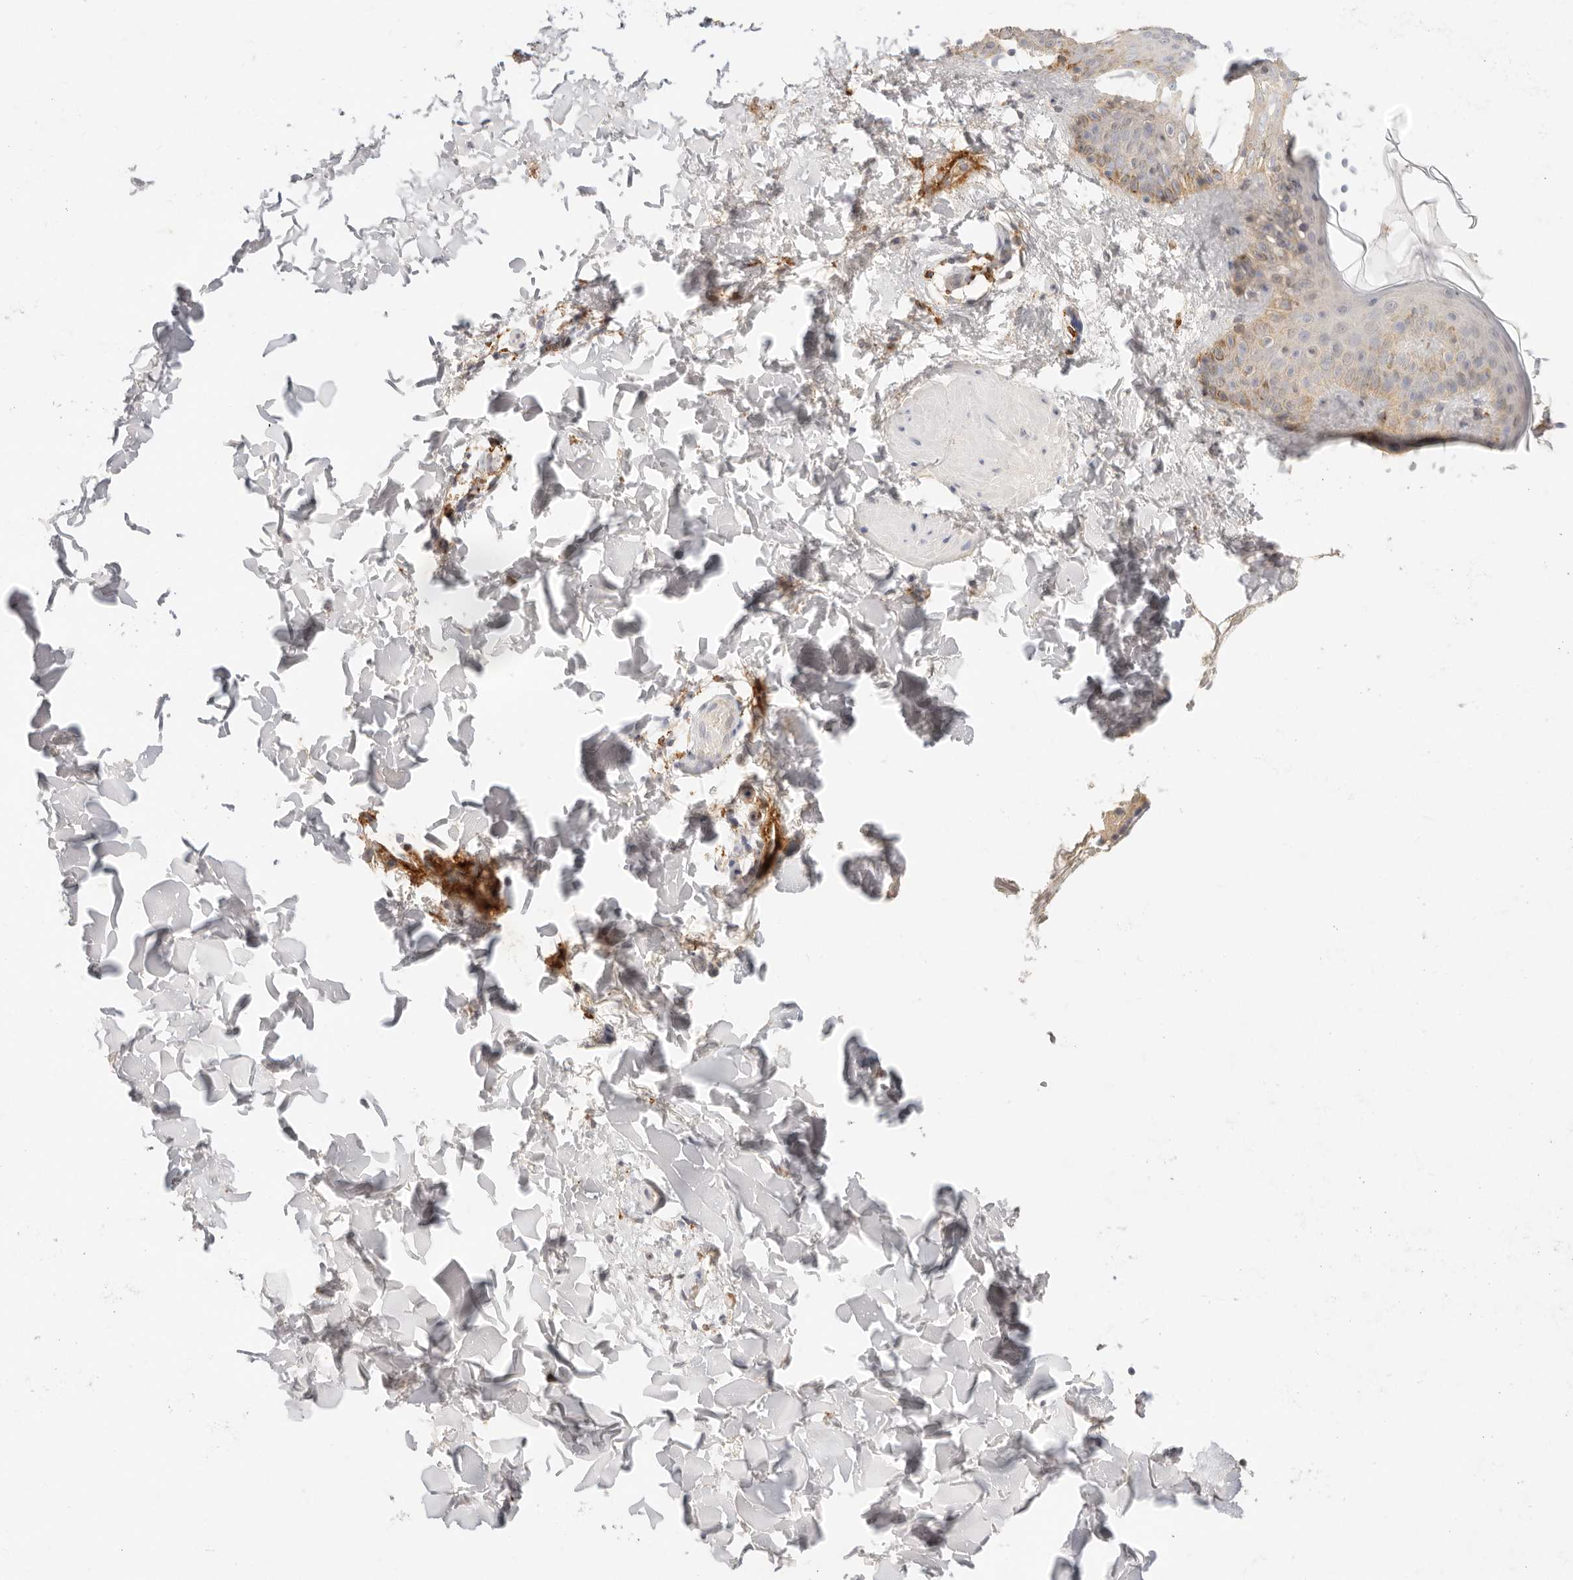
{"staining": {"intensity": "negative", "quantity": "none", "location": "none"}, "tissue": "skin", "cell_type": "Fibroblasts", "image_type": "normal", "snomed": [{"axis": "morphology", "description": "Normal tissue, NOS"}, {"axis": "morphology", "description": "Neoplasm, benign, NOS"}, {"axis": "topography", "description": "Skin"}, {"axis": "topography", "description": "Soft tissue"}], "caption": "Immunohistochemistry (IHC) micrograph of benign skin stained for a protein (brown), which reveals no expression in fibroblasts. (DAB immunohistochemistry with hematoxylin counter stain).", "gene": "HK2", "patient": {"sex": "male", "age": 26}}